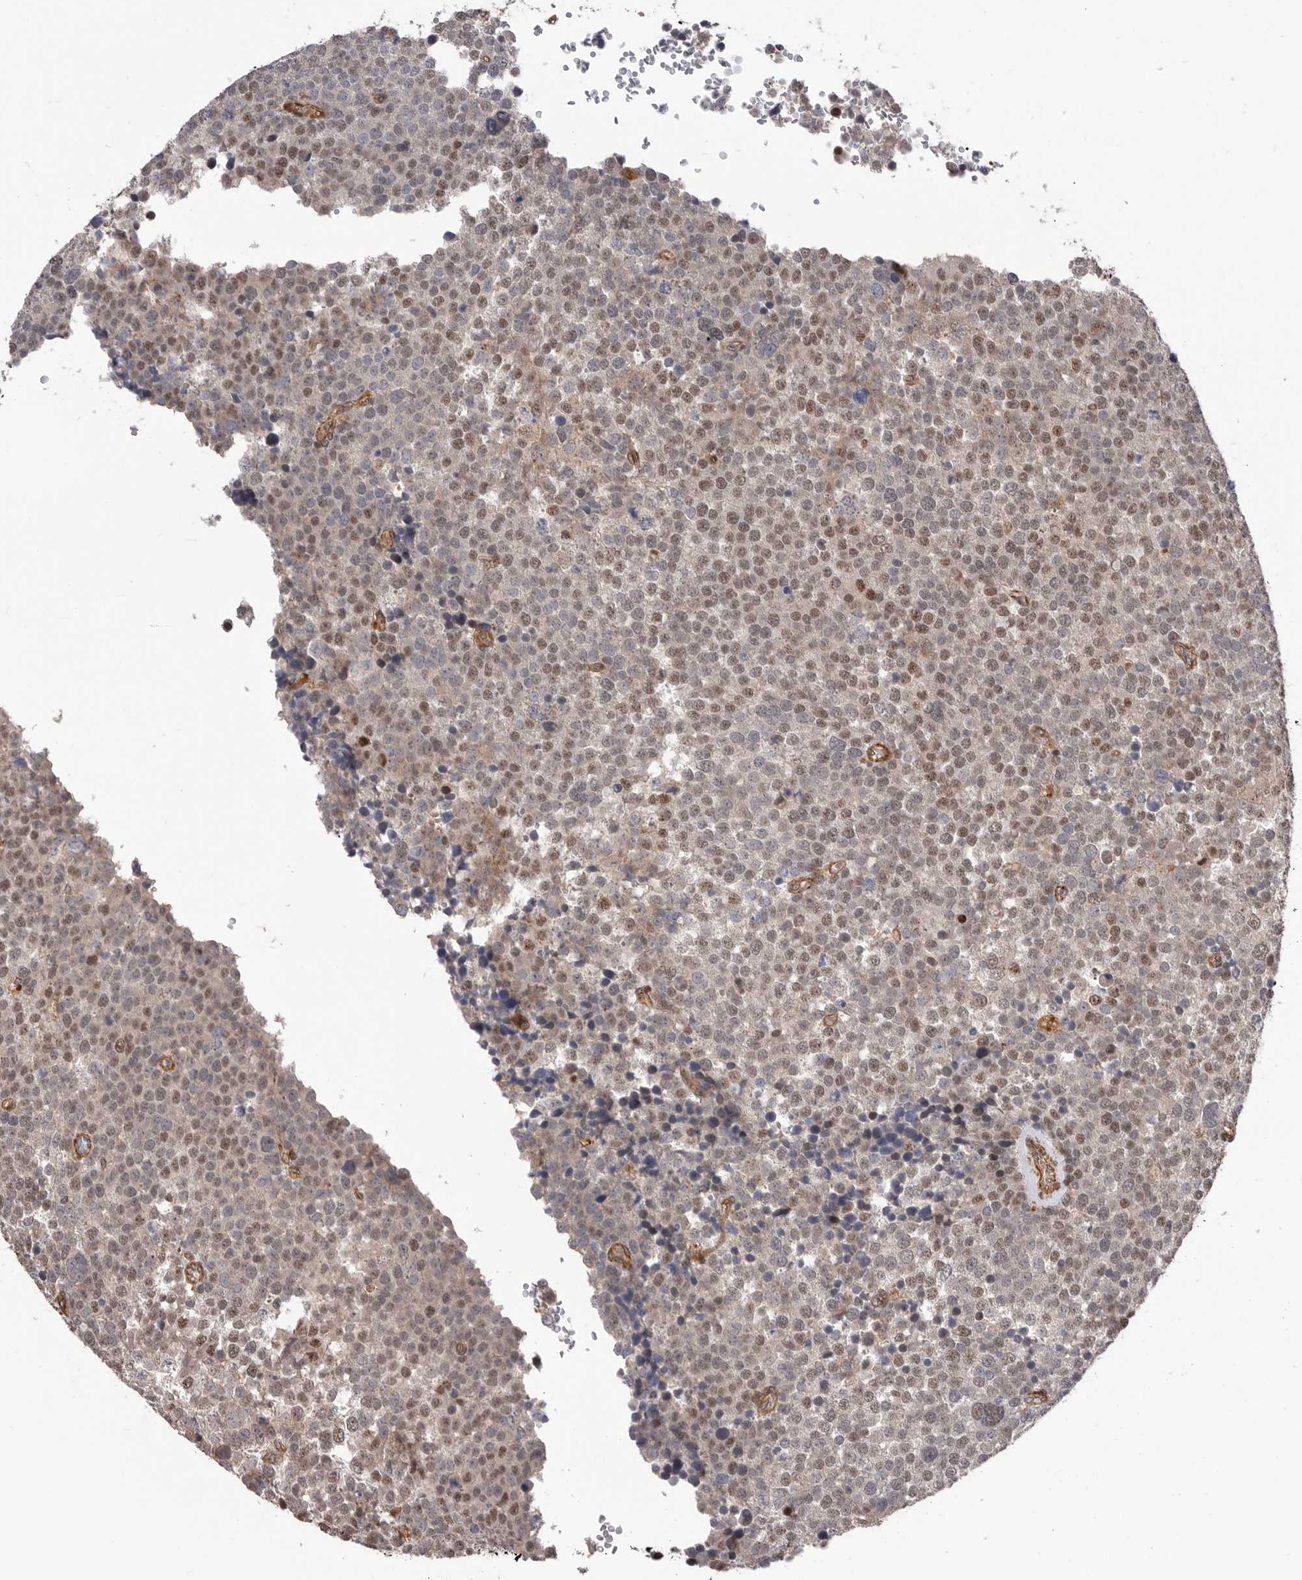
{"staining": {"intensity": "moderate", "quantity": ">75%", "location": "nuclear"}, "tissue": "testis cancer", "cell_type": "Tumor cells", "image_type": "cancer", "snomed": [{"axis": "morphology", "description": "Seminoma, NOS"}, {"axis": "topography", "description": "Testis"}], "caption": "This micrograph exhibits IHC staining of human testis seminoma, with medium moderate nuclear expression in about >75% of tumor cells.", "gene": "TRIM56", "patient": {"sex": "male", "age": 71}}